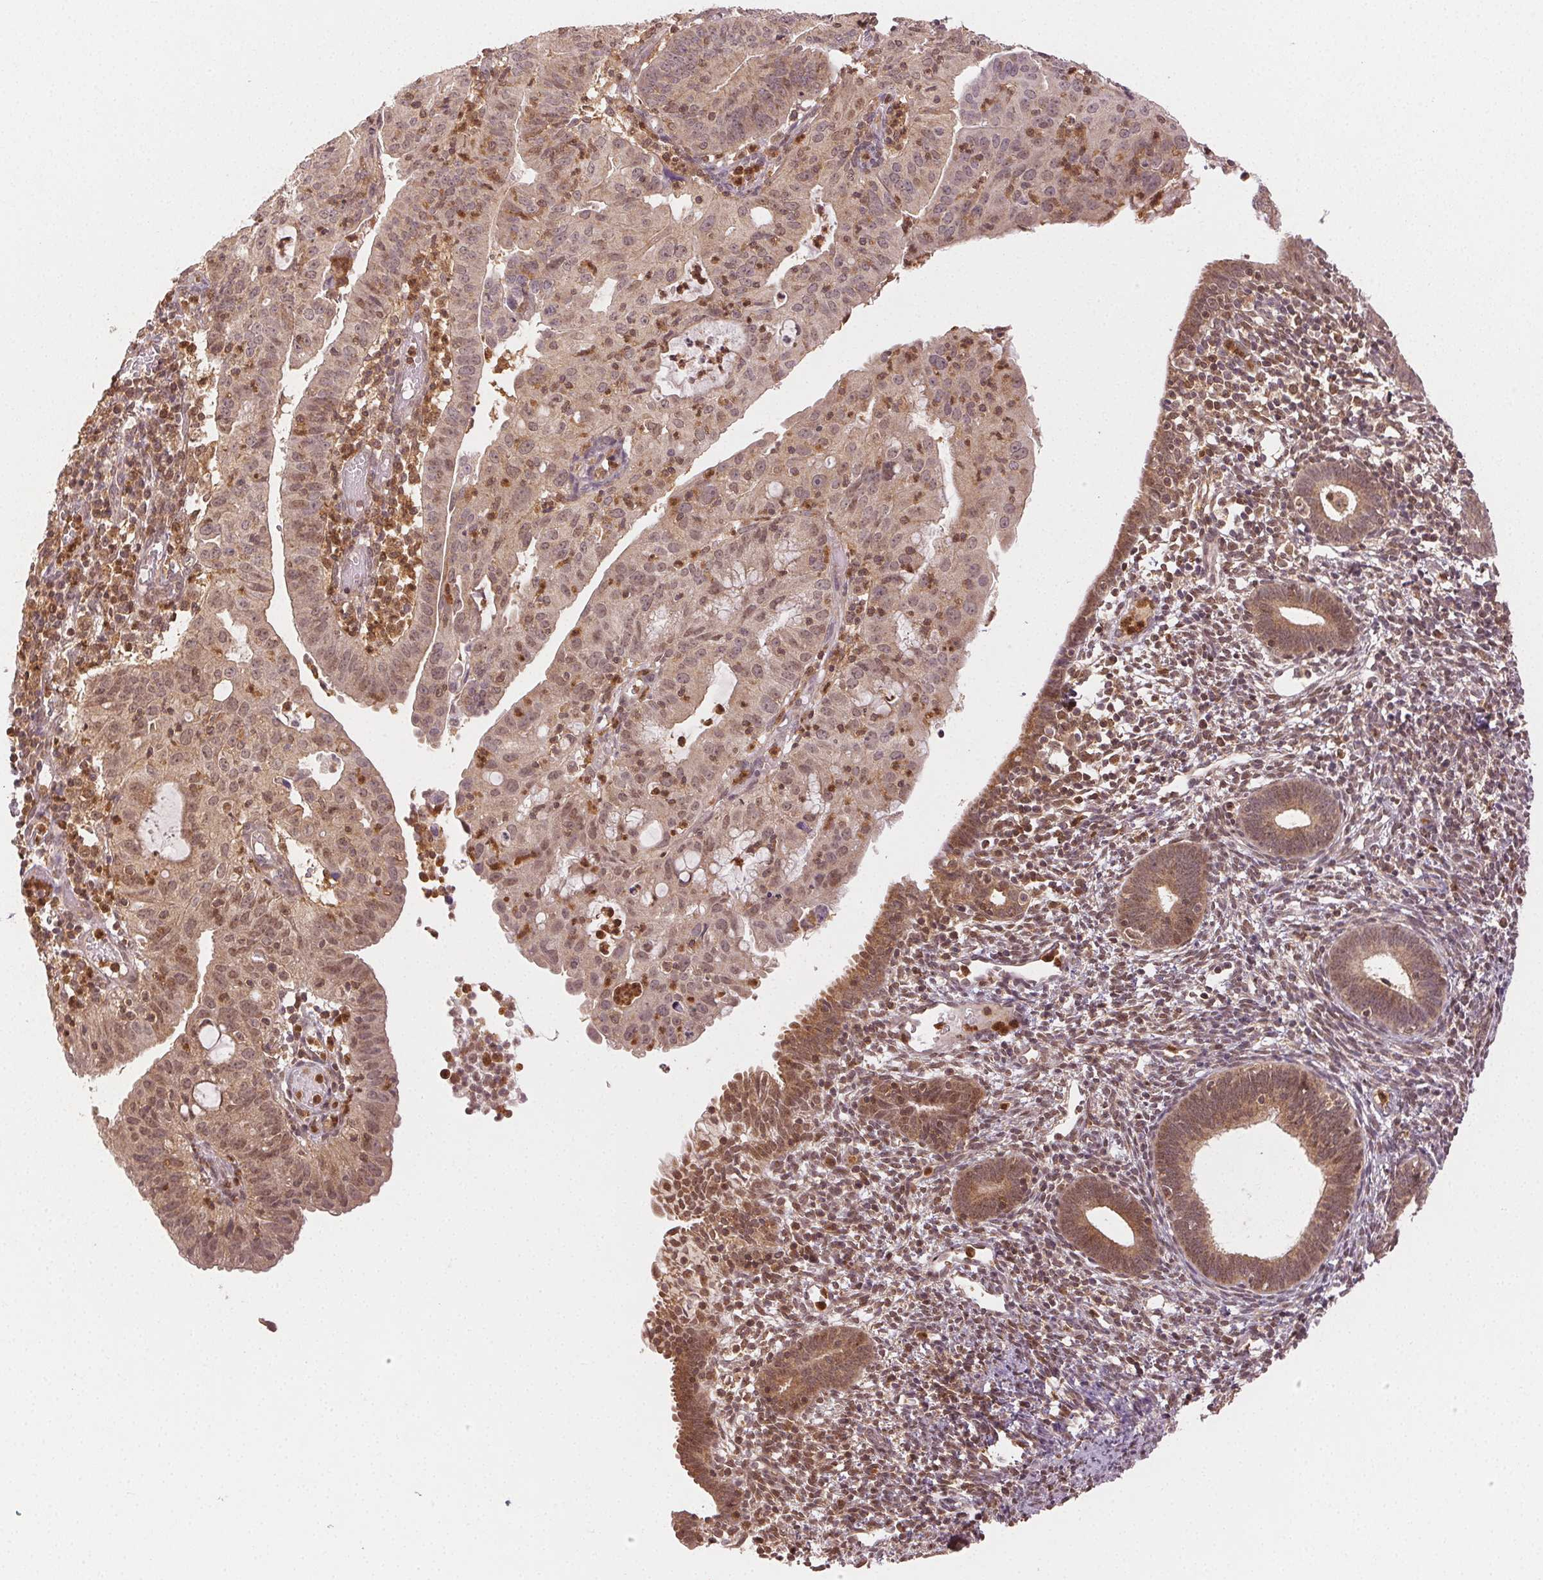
{"staining": {"intensity": "weak", "quantity": ">75%", "location": "nuclear"}, "tissue": "endometrial cancer", "cell_type": "Tumor cells", "image_type": "cancer", "snomed": [{"axis": "morphology", "description": "Adenocarcinoma, NOS"}, {"axis": "topography", "description": "Endometrium"}], "caption": "The image displays a brown stain indicating the presence of a protein in the nuclear of tumor cells in endometrial cancer.", "gene": "MAPK14", "patient": {"sex": "female", "age": 60}}